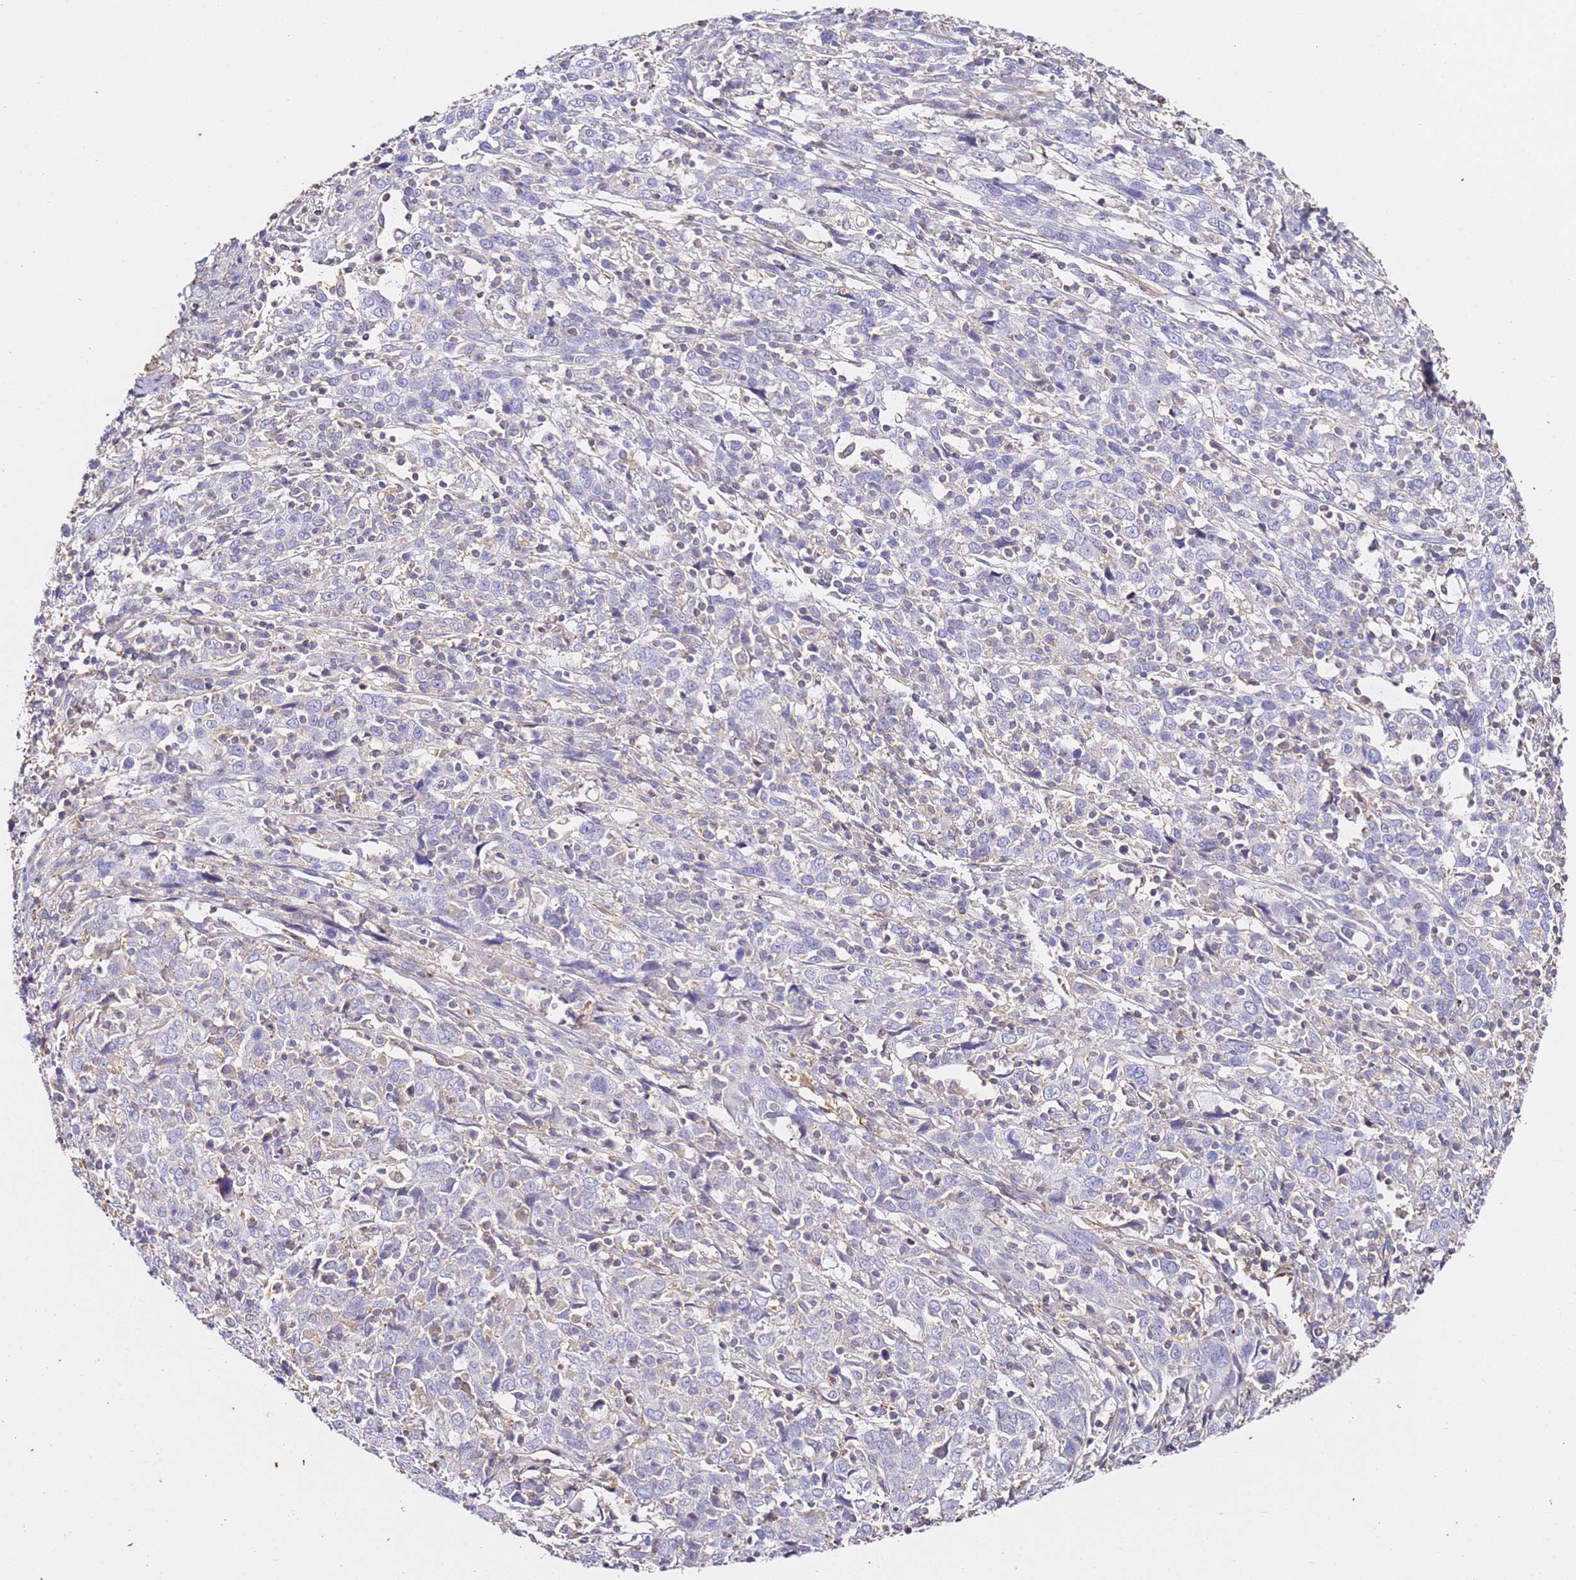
{"staining": {"intensity": "negative", "quantity": "none", "location": "none"}, "tissue": "cervical cancer", "cell_type": "Tumor cells", "image_type": "cancer", "snomed": [{"axis": "morphology", "description": "Squamous cell carcinoma, NOS"}, {"axis": "topography", "description": "Cervix"}], "caption": "A micrograph of human cervical cancer (squamous cell carcinoma) is negative for staining in tumor cells.", "gene": "ZNF671", "patient": {"sex": "female", "age": 46}}